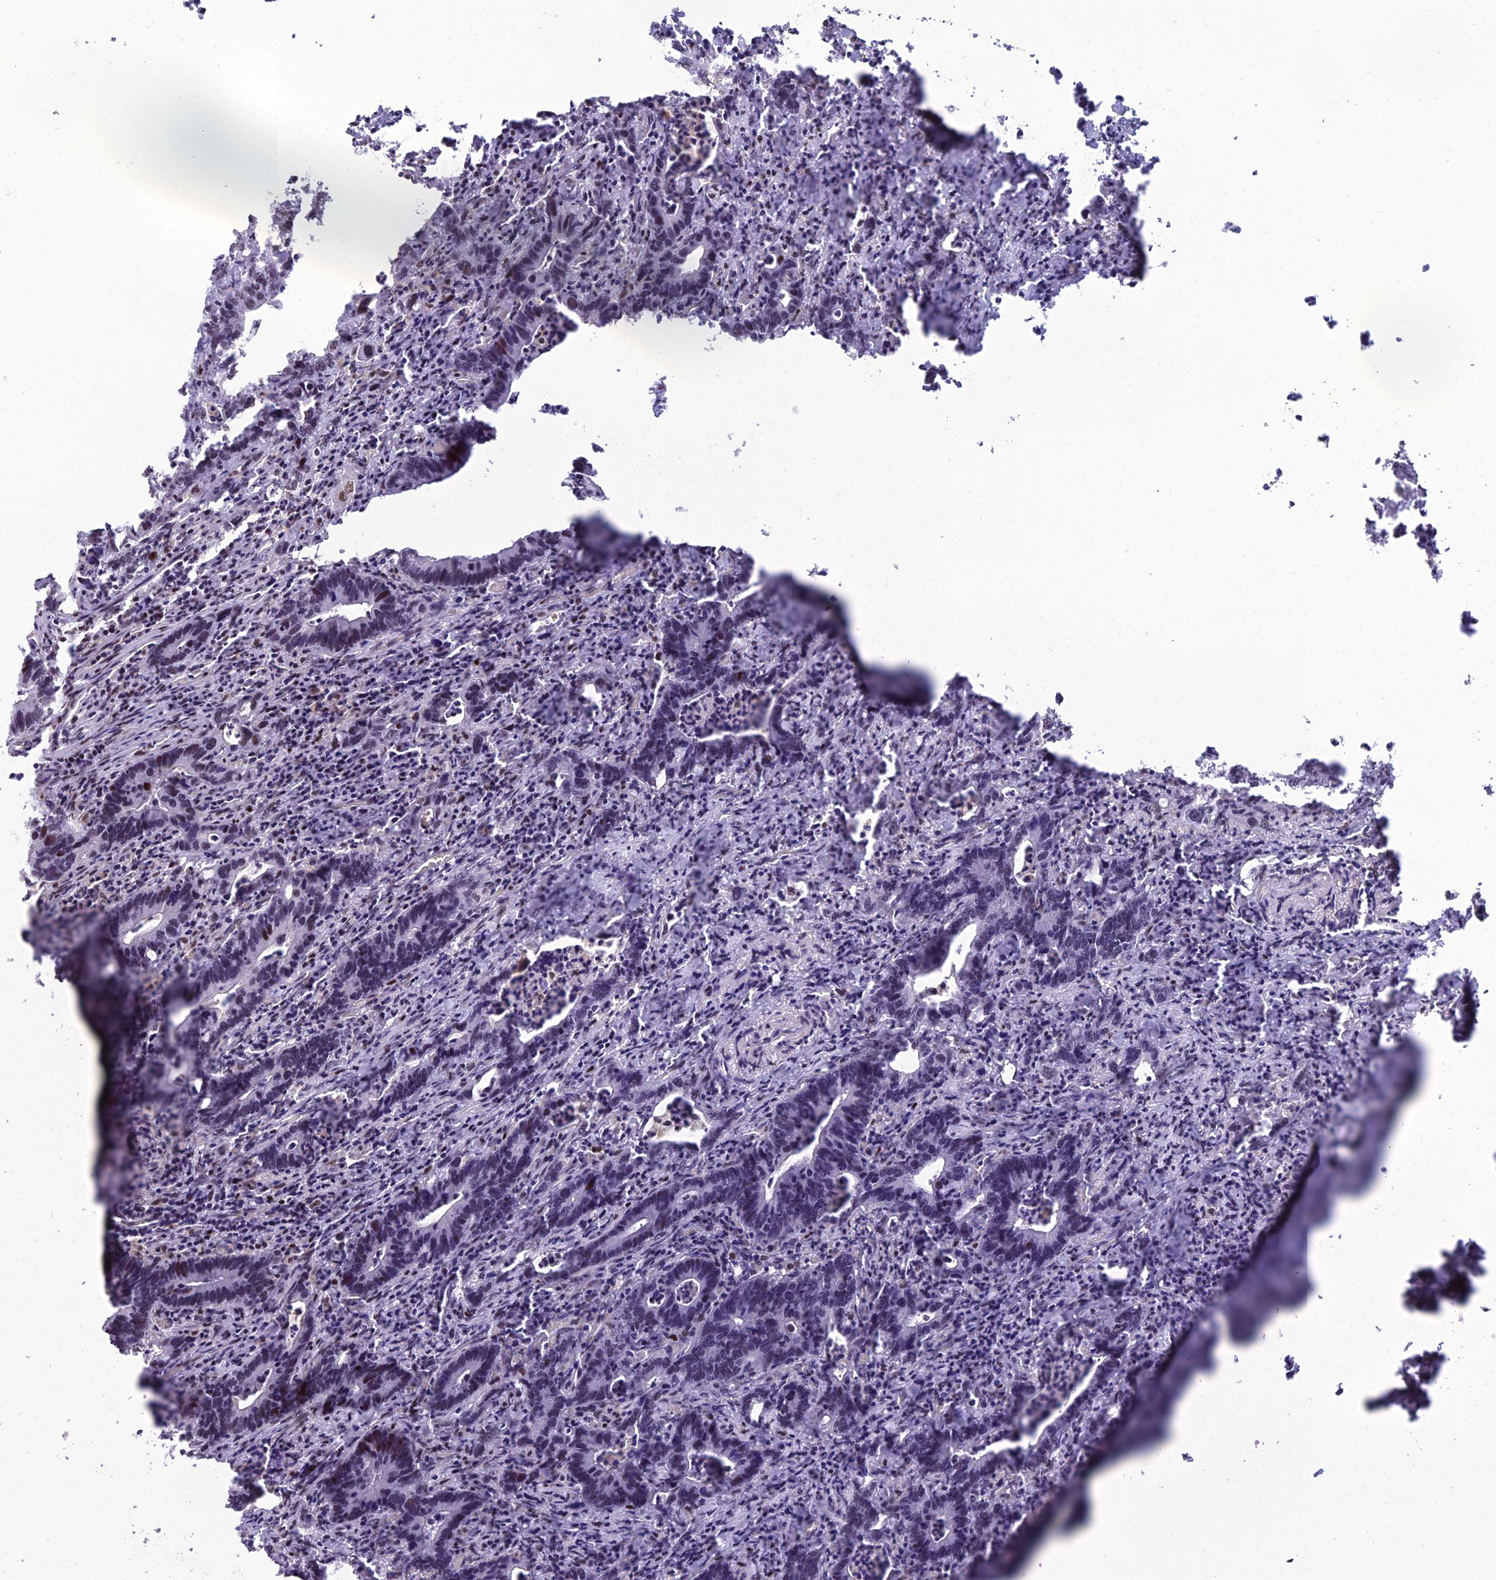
{"staining": {"intensity": "moderate", "quantity": "<25%", "location": "nuclear"}, "tissue": "colorectal cancer", "cell_type": "Tumor cells", "image_type": "cancer", "snomed": [{"axis": "morphology", "description": "Adenocarcinoma, NOS"}, {"axis": "topography", "description": "Colon"}], "caption": "Colorectal cancer was stained to show a protein in brown. There is low levels of moderate nuclear positivity in approximately <25% of tumor cells.", "gene": "RANBP3", "patient": {"sex": "female", "age": 75}}